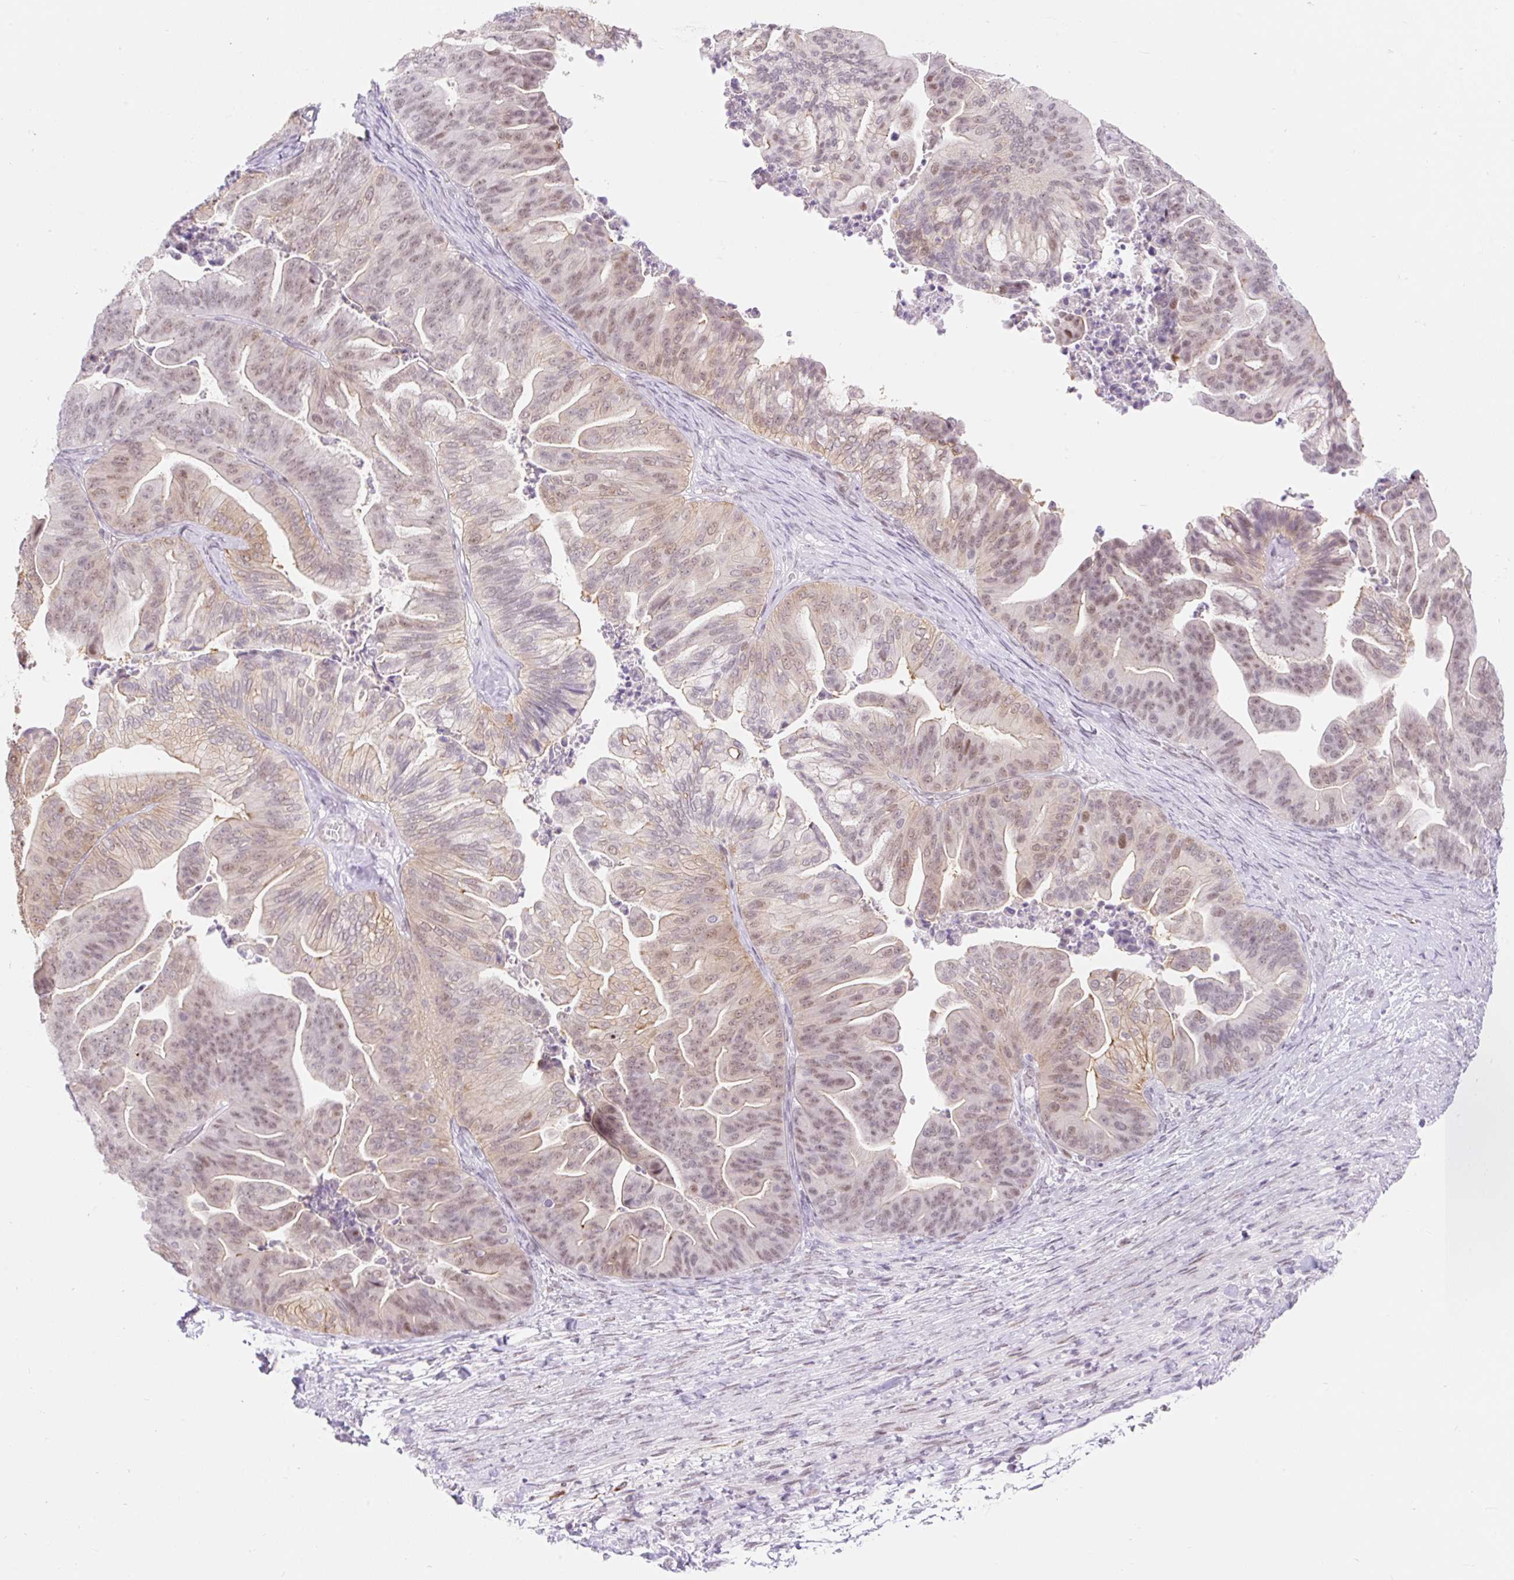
{"staining": {"intensity": "weak", "quantity": ">75%", "location": "nuclear"}, "tissue": "ovarian cancer", "cell_type": "Tumor cells", "image_type": "cancer", "snomed": [{"axis": "morphology", "description": "Cystadenocarcinoma, mucinous, NOS"}, {"axis": "topography", "description": "Ovary"}], "caption": "Weak nuclear expression is appreciated in about >75% of tumor cells in ovarian cancer (mucinous cystadenocarcinoma).", "gene": "H2BW1", "patient": {"sex": "female", "age": 67}}